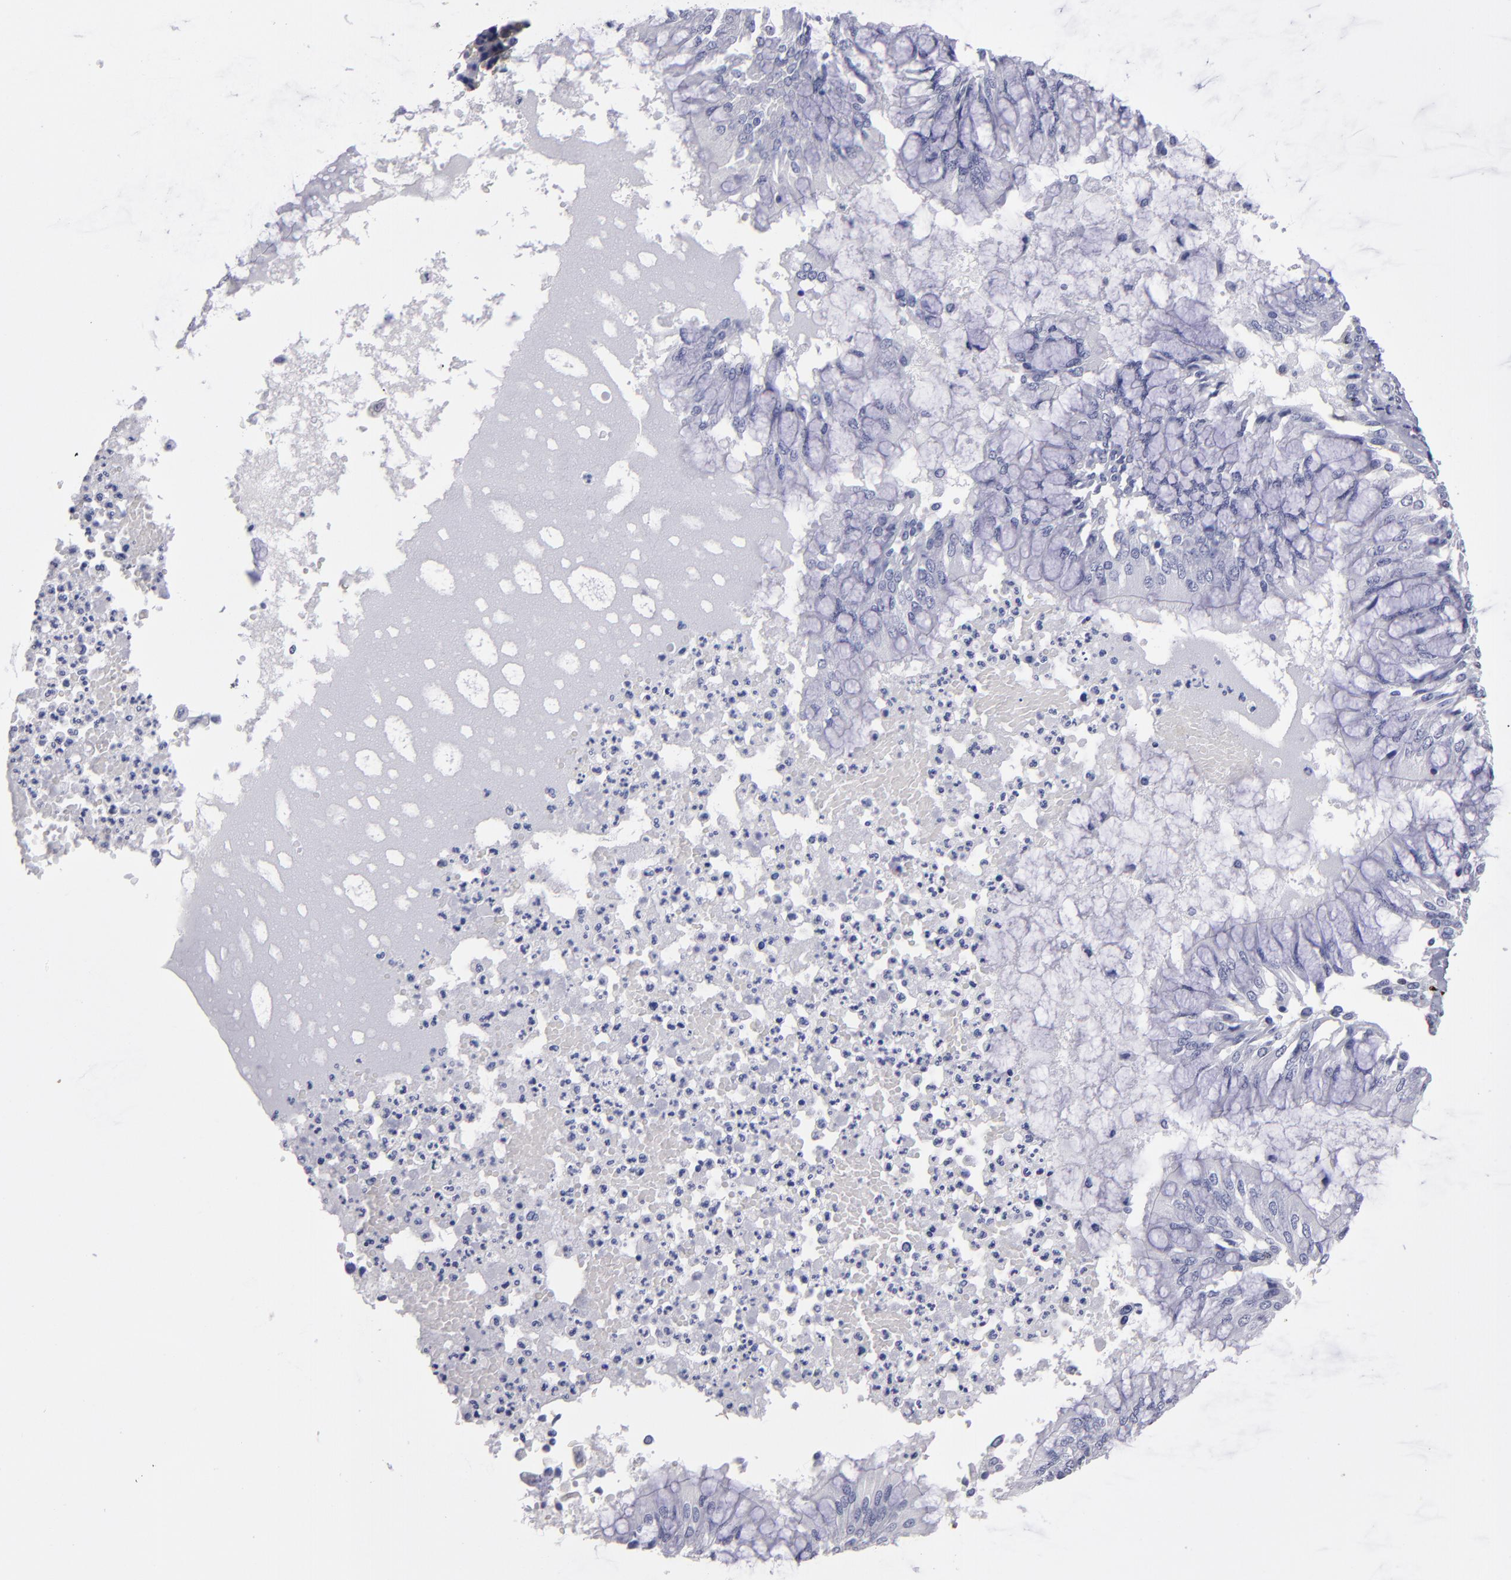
{"staining": {"intensity": "negative", "quantity": "none", "location": "none"}, "tissue": "bronchus", "cell_type": "Respiratory epithelial cells", "image_type": "normal", "snomed": [{"axis": "morphology", "description": "Normal tissue, NOS"}, {"axis": "topography", "description": "Cartilage tissue"}, {"axis": "topography", "description": "Bronchus"}, {"axis": "topography", "description": "Lung"}], "caption": "Respiratory epithelial cells are negative for brown protein staining in unremarkable bronchus. Brightfield microscopy of immunohistochemistry (IHC) stained with DAB (3,3'-diaminobenzidine) (brown) and hematoxylin (blue), captured at high magnification.", "gene": "IRF8", "patient": {"sex": "female", "age": 49}}